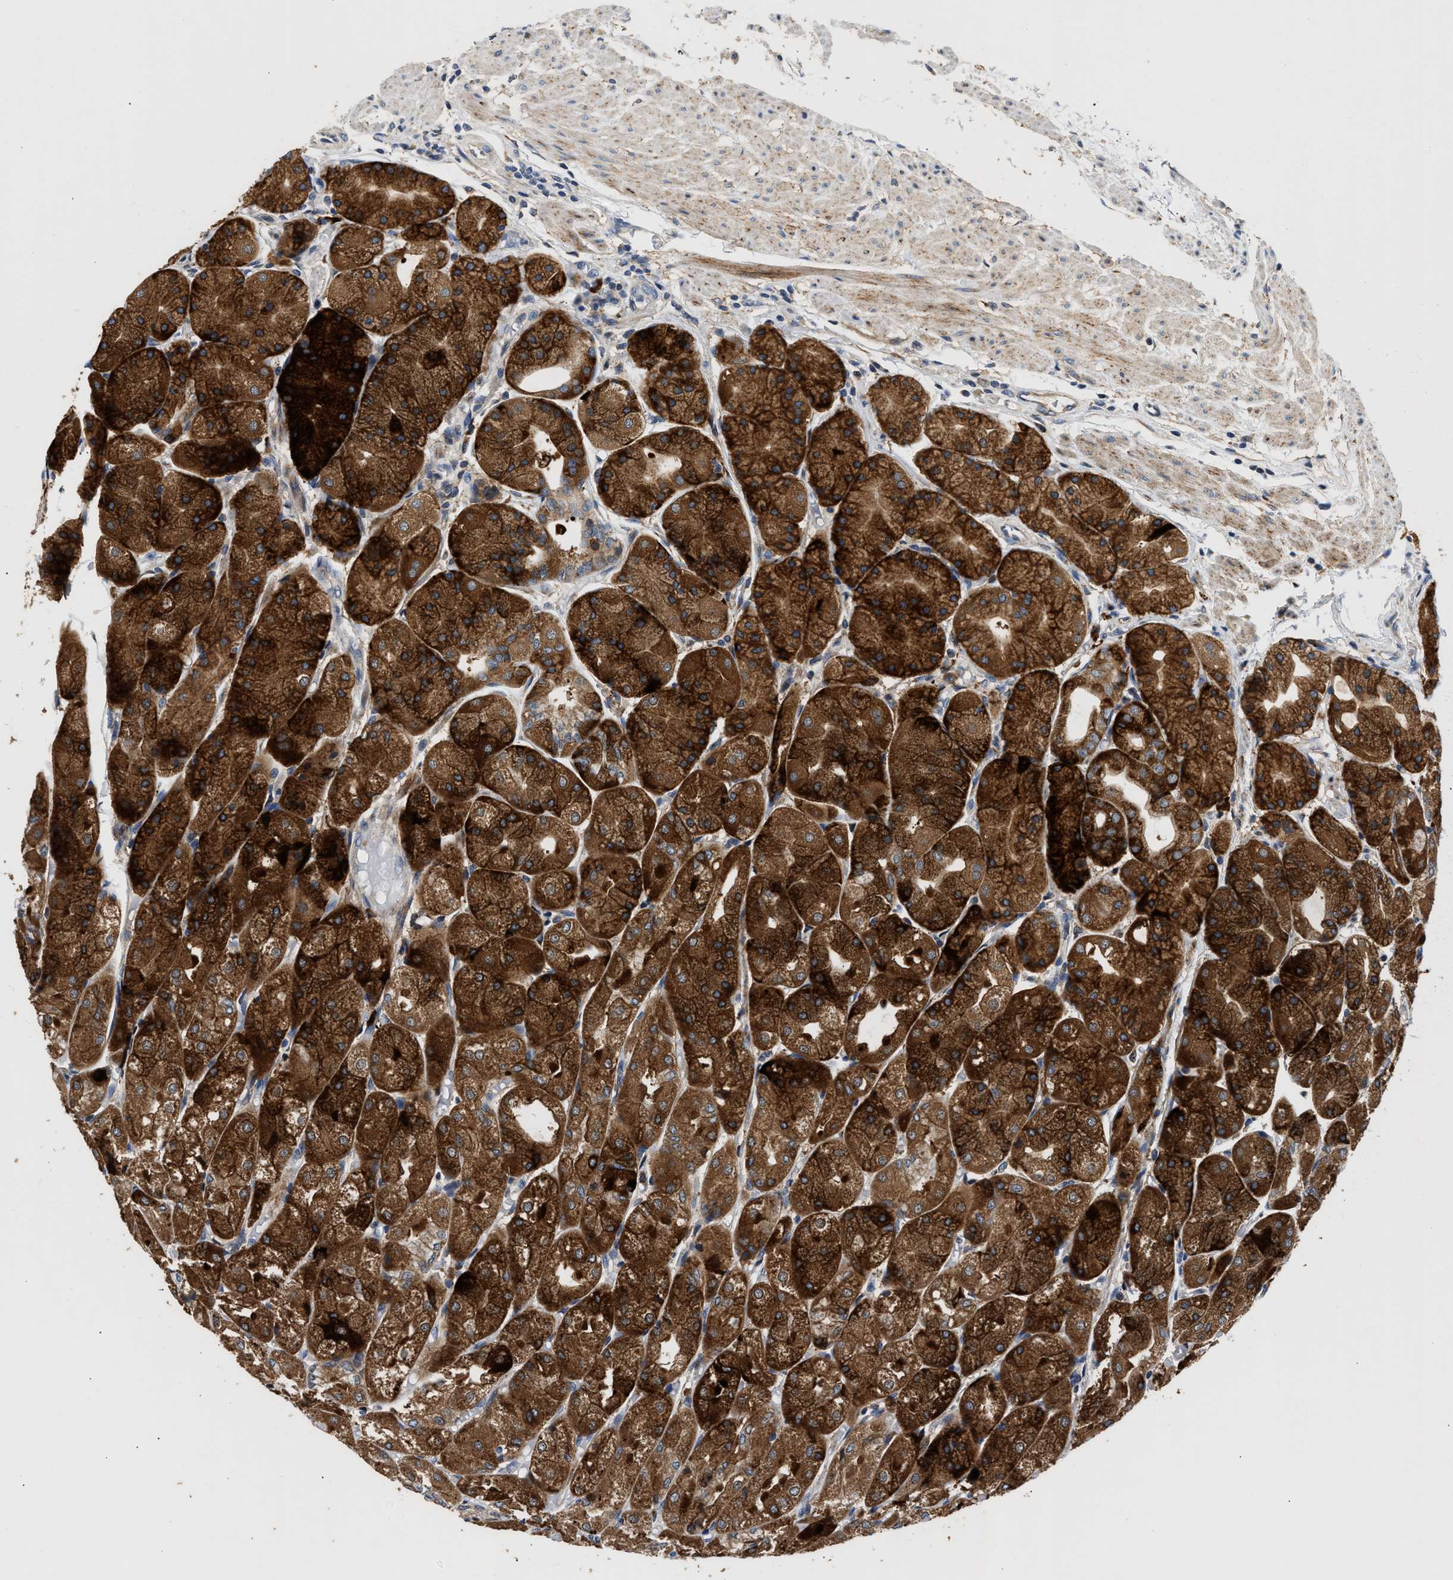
{"staining": {"intensity": "strong", "quantity": ">75%", "location": "cytoplasmic/membranous"}, "tissue": "stomach", "cell_type": "Glandular cells", "image_type": "normal", "snomed": [{"axis": "morphology", "description": "Normal tissue, NOS"}, {"axis": "topography", "description": "Stomach, upper"}], "caption": "The micrograph displays immunohistochemical staining of unremarkable stomach. There is strong cytoplasmic/membranous expression is present in approximately >75% of glandular cells.", "gene": "AMZ1", "patient": {"sex": "male", "age": 72}}